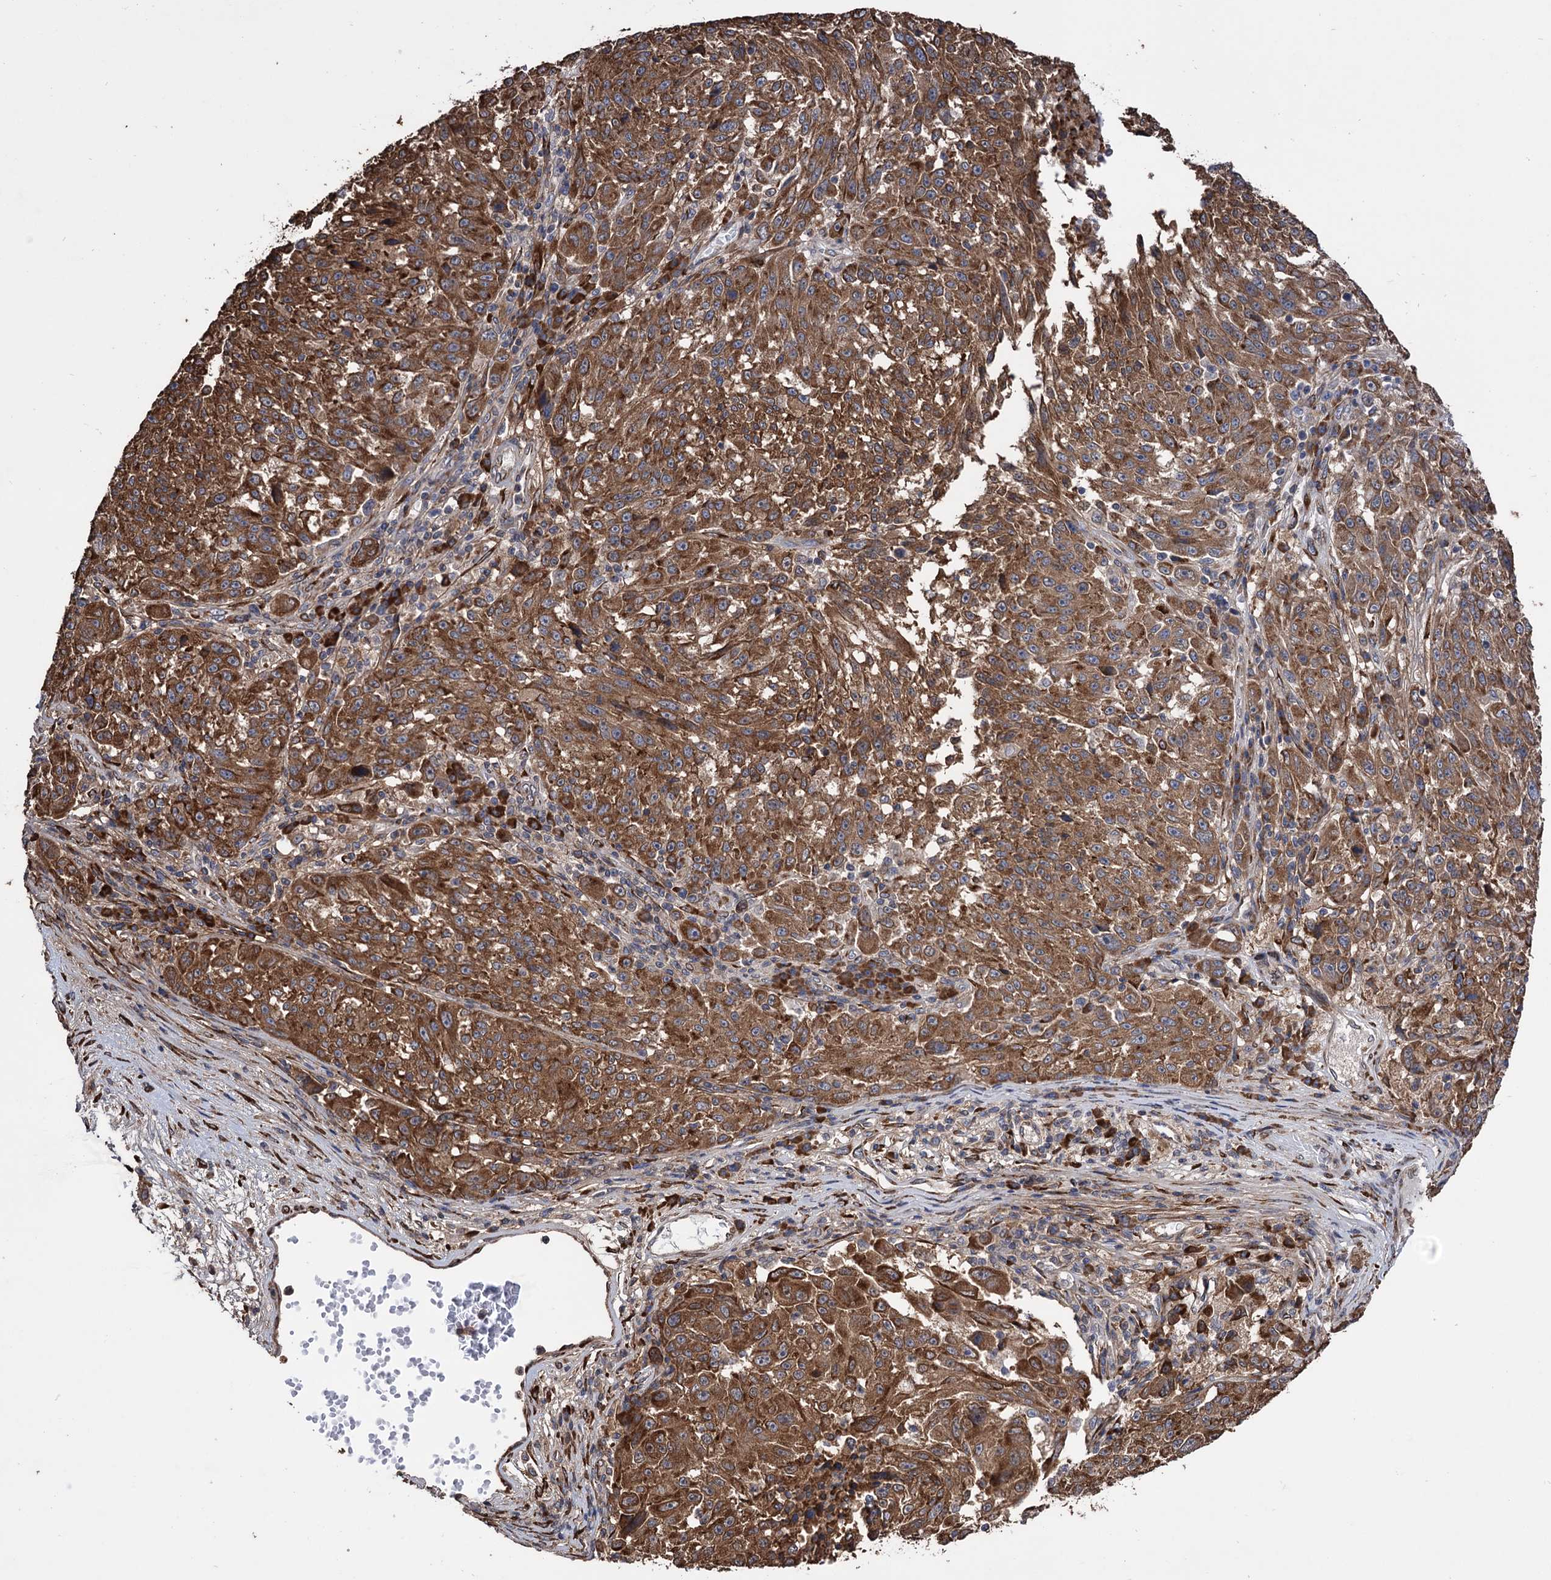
{"staining": {"intensity": "moderate", "quantity": ">75%", "location": "cytoplasmic/membranous"}, "tissue": "melanoma", "cell_type": "Tumor cells", "image_type": "cancer", "snomed": [{"axis": "morphology", "description": "Malignant melanoma, NOS"}, {"axis": "topography", "description": "Skin"}], "caption": "Malignant melanoma was stained to show a protein in brown. There is medium levels of moderate cytoplasmic/membranous expression in about >75% of tumor cells.", "gene": "CDAN1", "patient": {"sex": "male", "age": 53}}